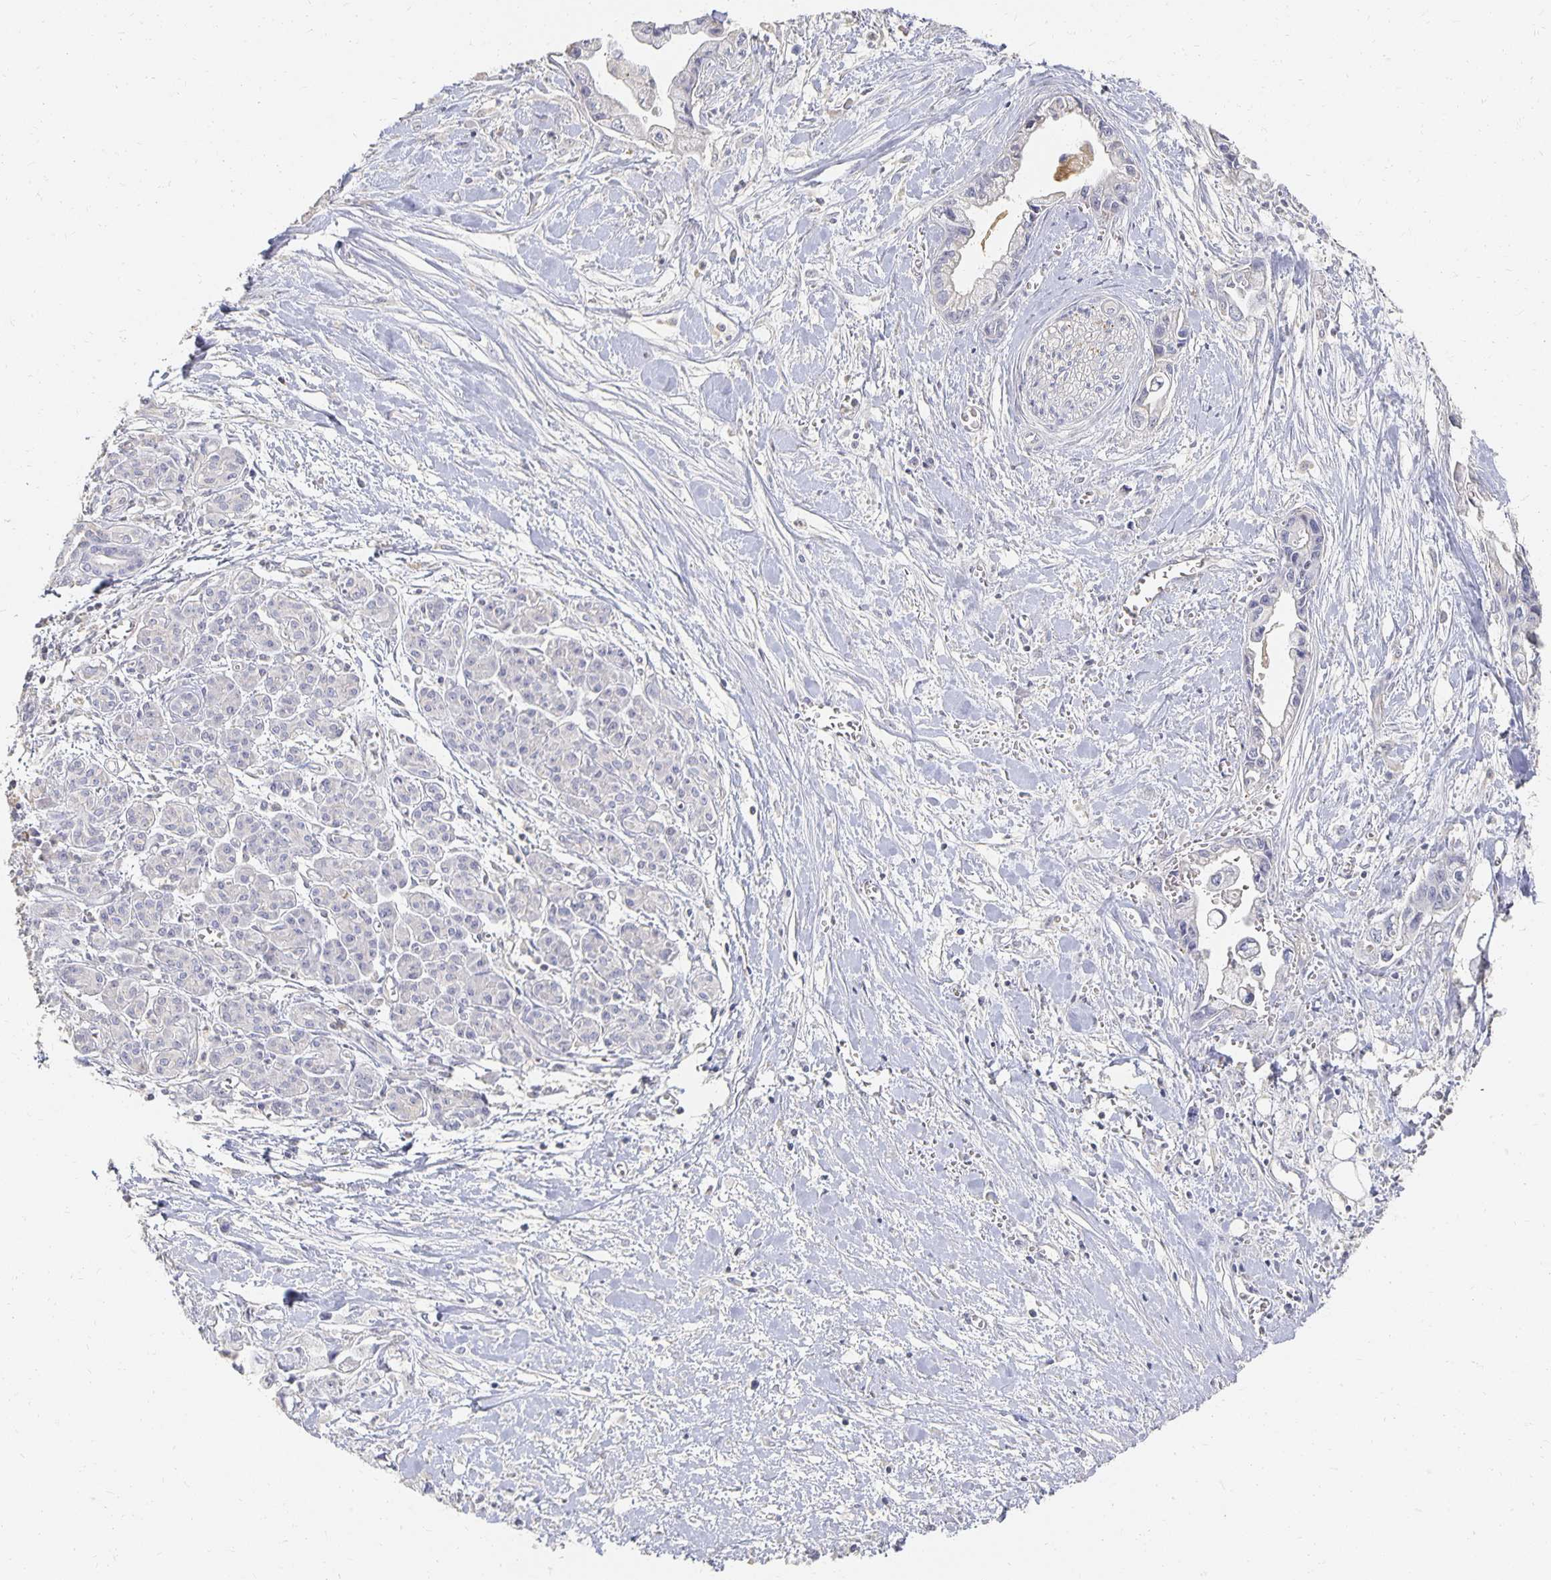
{"staining": {"intensity": "negative", "quantity": "none", "location": "none"}, "tissue": "pancreatic cancer", "cell_type": "Tumor cells", "image_type": "cancer", "snomed": [{"axis": "morphology", "description": "Adenocarcinoma, NOS"}, {"axis": "topography", "description": "Pancreas"}], "caption": "DAB (3,3'-diaminobenzidine) immunohistochemical staining of human pancreatic cancer (adenocarcinoma) demonstrates no significant expression in tumor cells.", "gene": "CST6", "patient": {"sex": "male", "age": 61}}